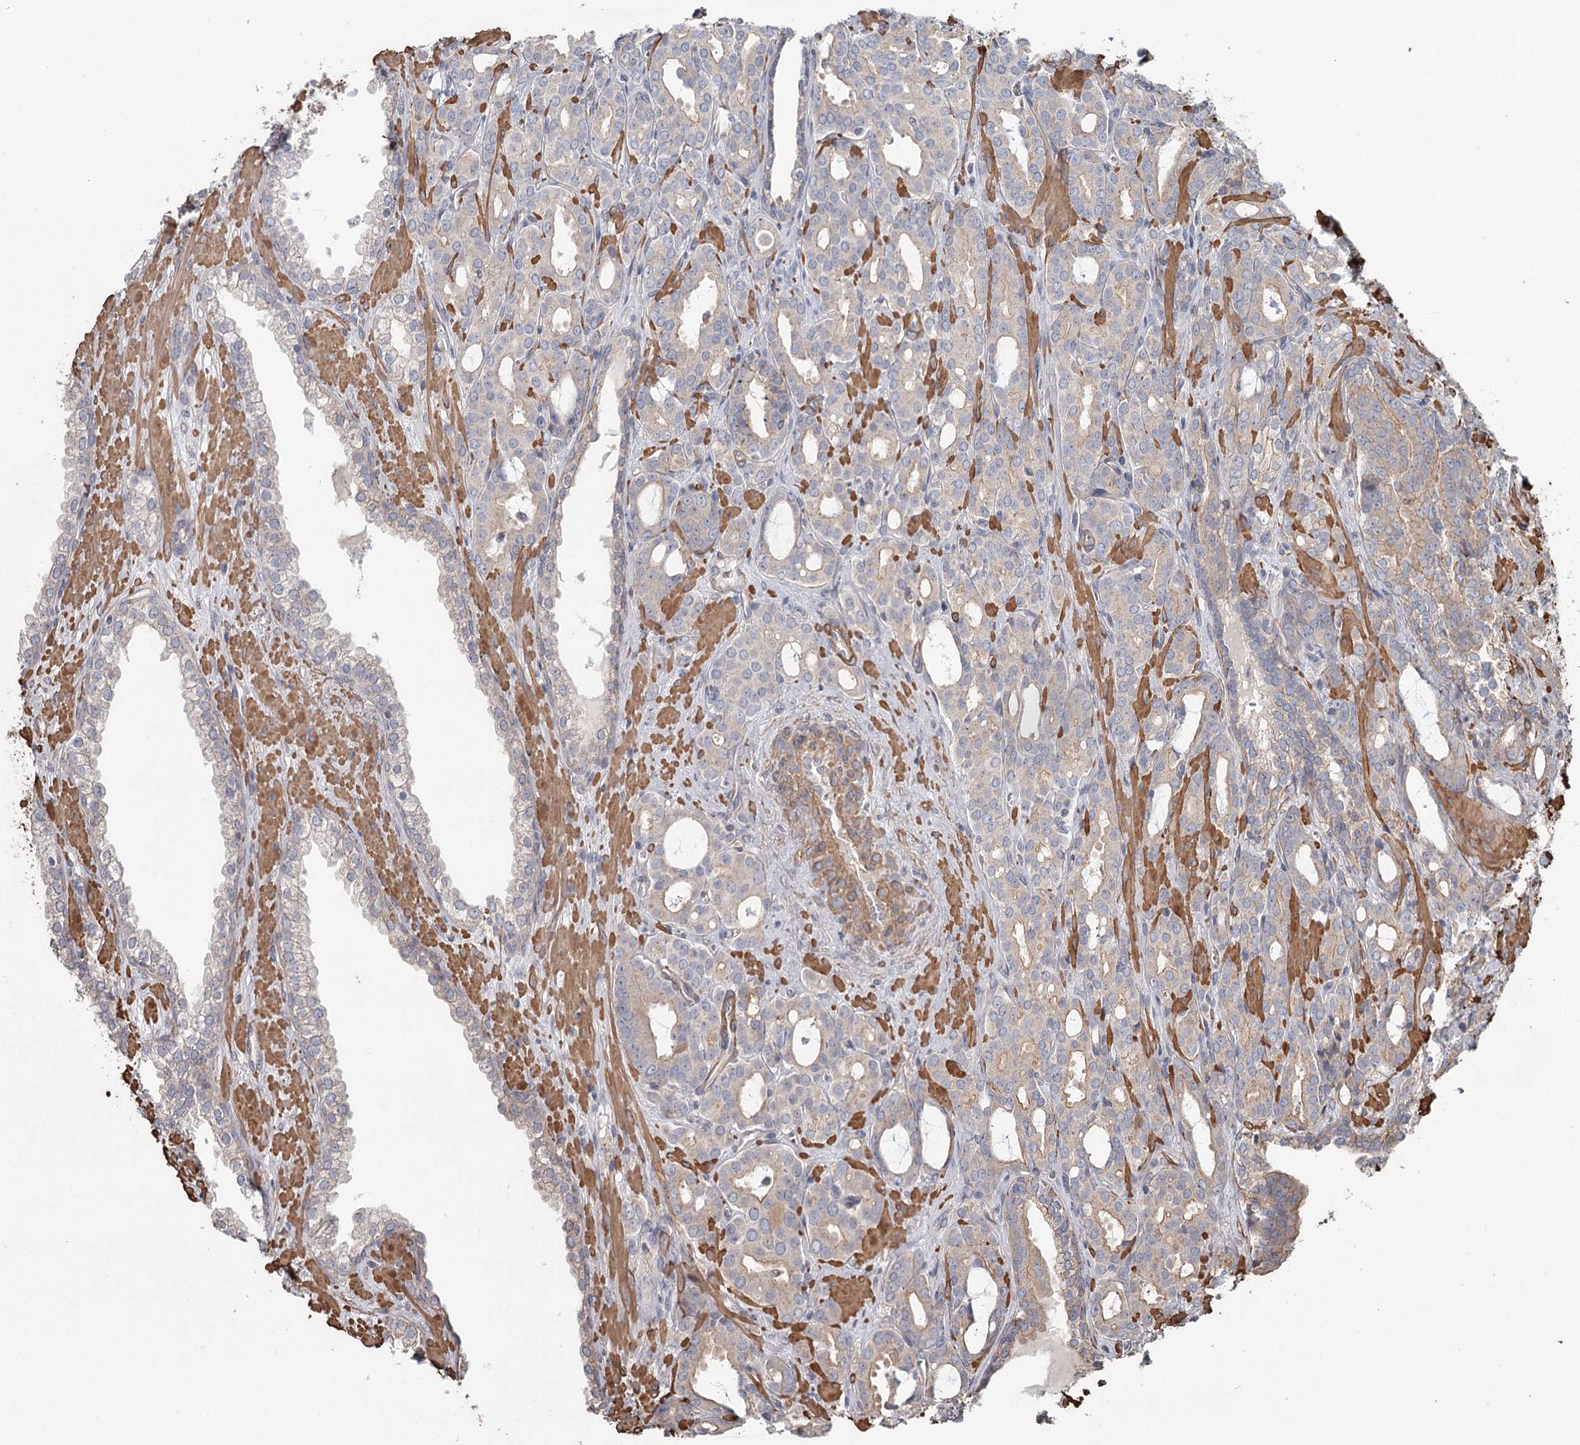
{"staining": {"intensity": "moderate", "quantity": "<25%", "location": "cytoplasmic/membranous"}, "tissue": "prostate cancer", "cell_type": "Tumor cells", "image_type": "cancer", "snomed": [{"axis": "morphology", "description": "Adenocarcinoma, High grade"}, {"axis": "topography", "description": "Prostate"}], "caption": "Immunohistochemistry micrograph of neoplastic tissue: human prostate cancer (high-grade adenocarcinoma) stained using IHC shows low levels of moderate protein expression localized specifically in the cytoplasmic/membranous of tumor cells, appearing as a cytoplasmic/membranous brown color.", "gene": "DHRS9", "patient": {"sex": "male", "age": 72}}